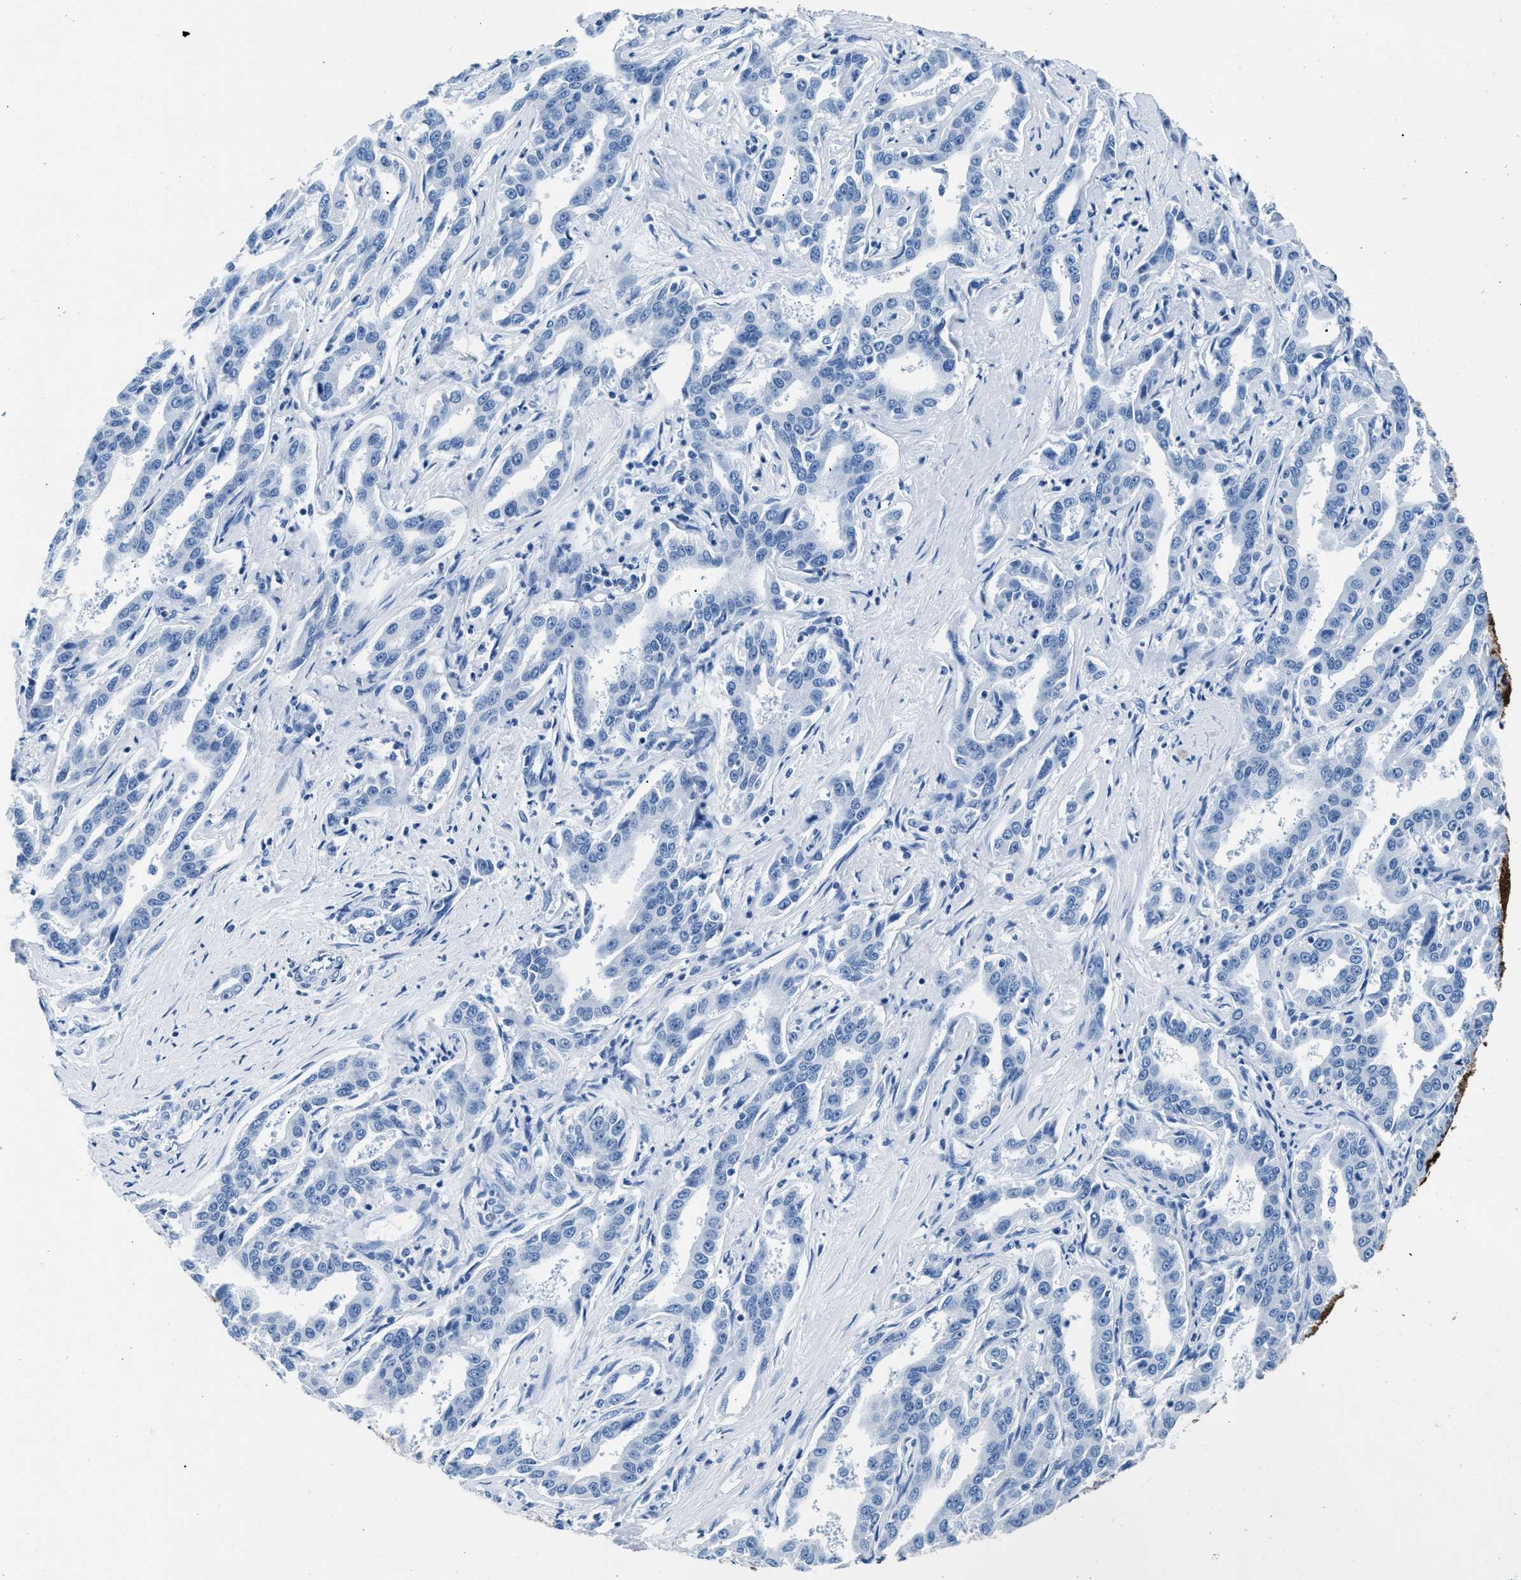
{"staining": {"intensity": "negative", "quantity": "none", "location": "none"}, "tissue": "liver cancer", "cell_type": "Tumor cells", "image_type": "cancer", "snomed": [{"axis": "morphology", "description": "Cholangiocarcinoma"}, {"axis": "topography", "description": "Liver"}], "caption": "A high-resolution photomicrograph shows IHC staining of liver cancer, which displays no significant expression in tumor cells.", "gene": "CPS1", "patient": {"sex": "male", "age": 59}}